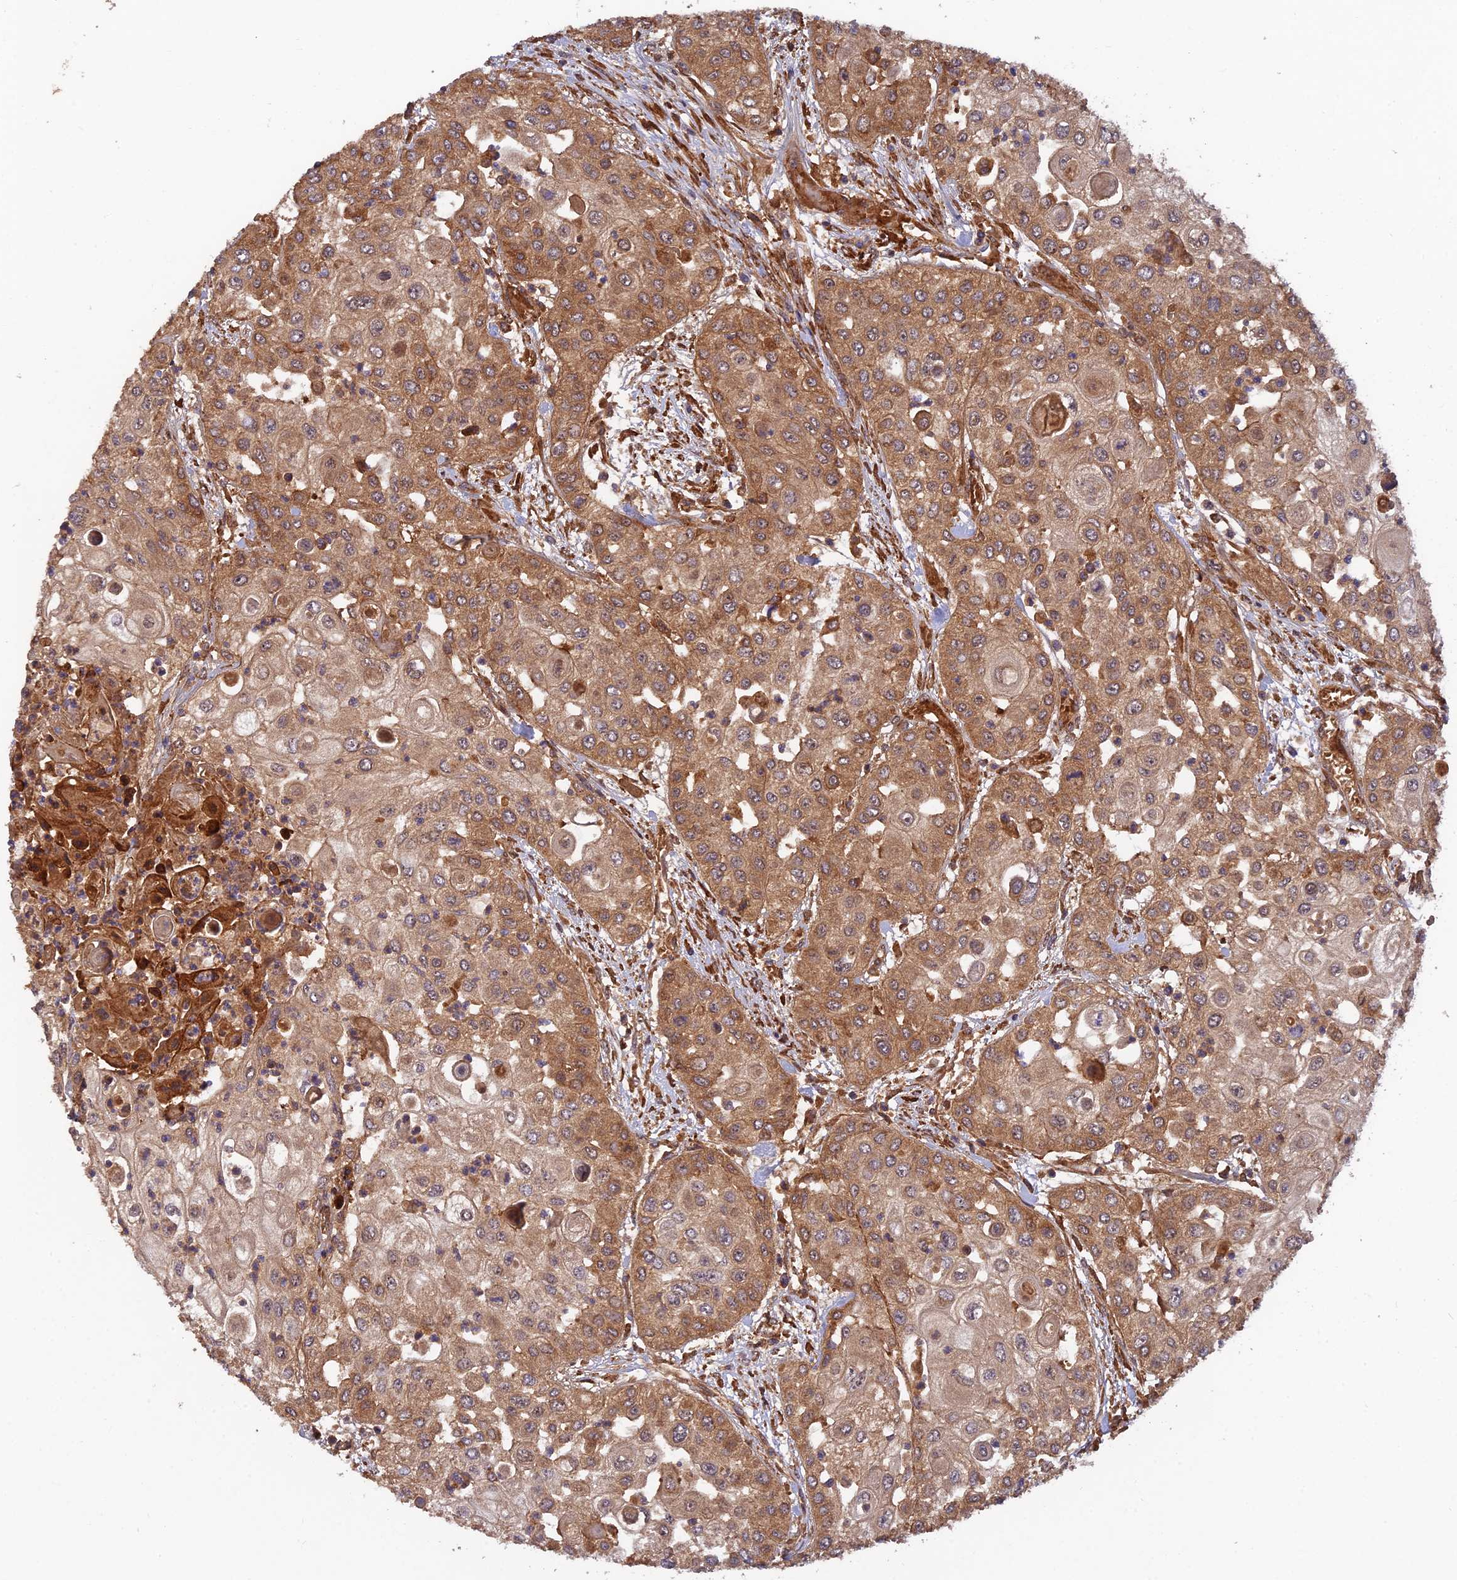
{"staining": {"intensity": "moderate", "quantity": ">75%", "location": "cytoplasmic/membranous"}, "tissue": "urothelial cancer", "cell_type": "Tumor cells", "image_type": "cancer", "snomed": [{"axis": "morphology", "description": "Urothelial carcinoma, High grade"}, {"axis": "topography", "description": "Urinary bladder"}], "caption": "Urothelial carcinoma (high-grade) was stained to show a protein in brown. There is medium levels of moderate cytoplasmic/membranous staining in about >75% of tumor cells.", "gene": "RELCH", "patient": {"sex": "female", "age": 79}}